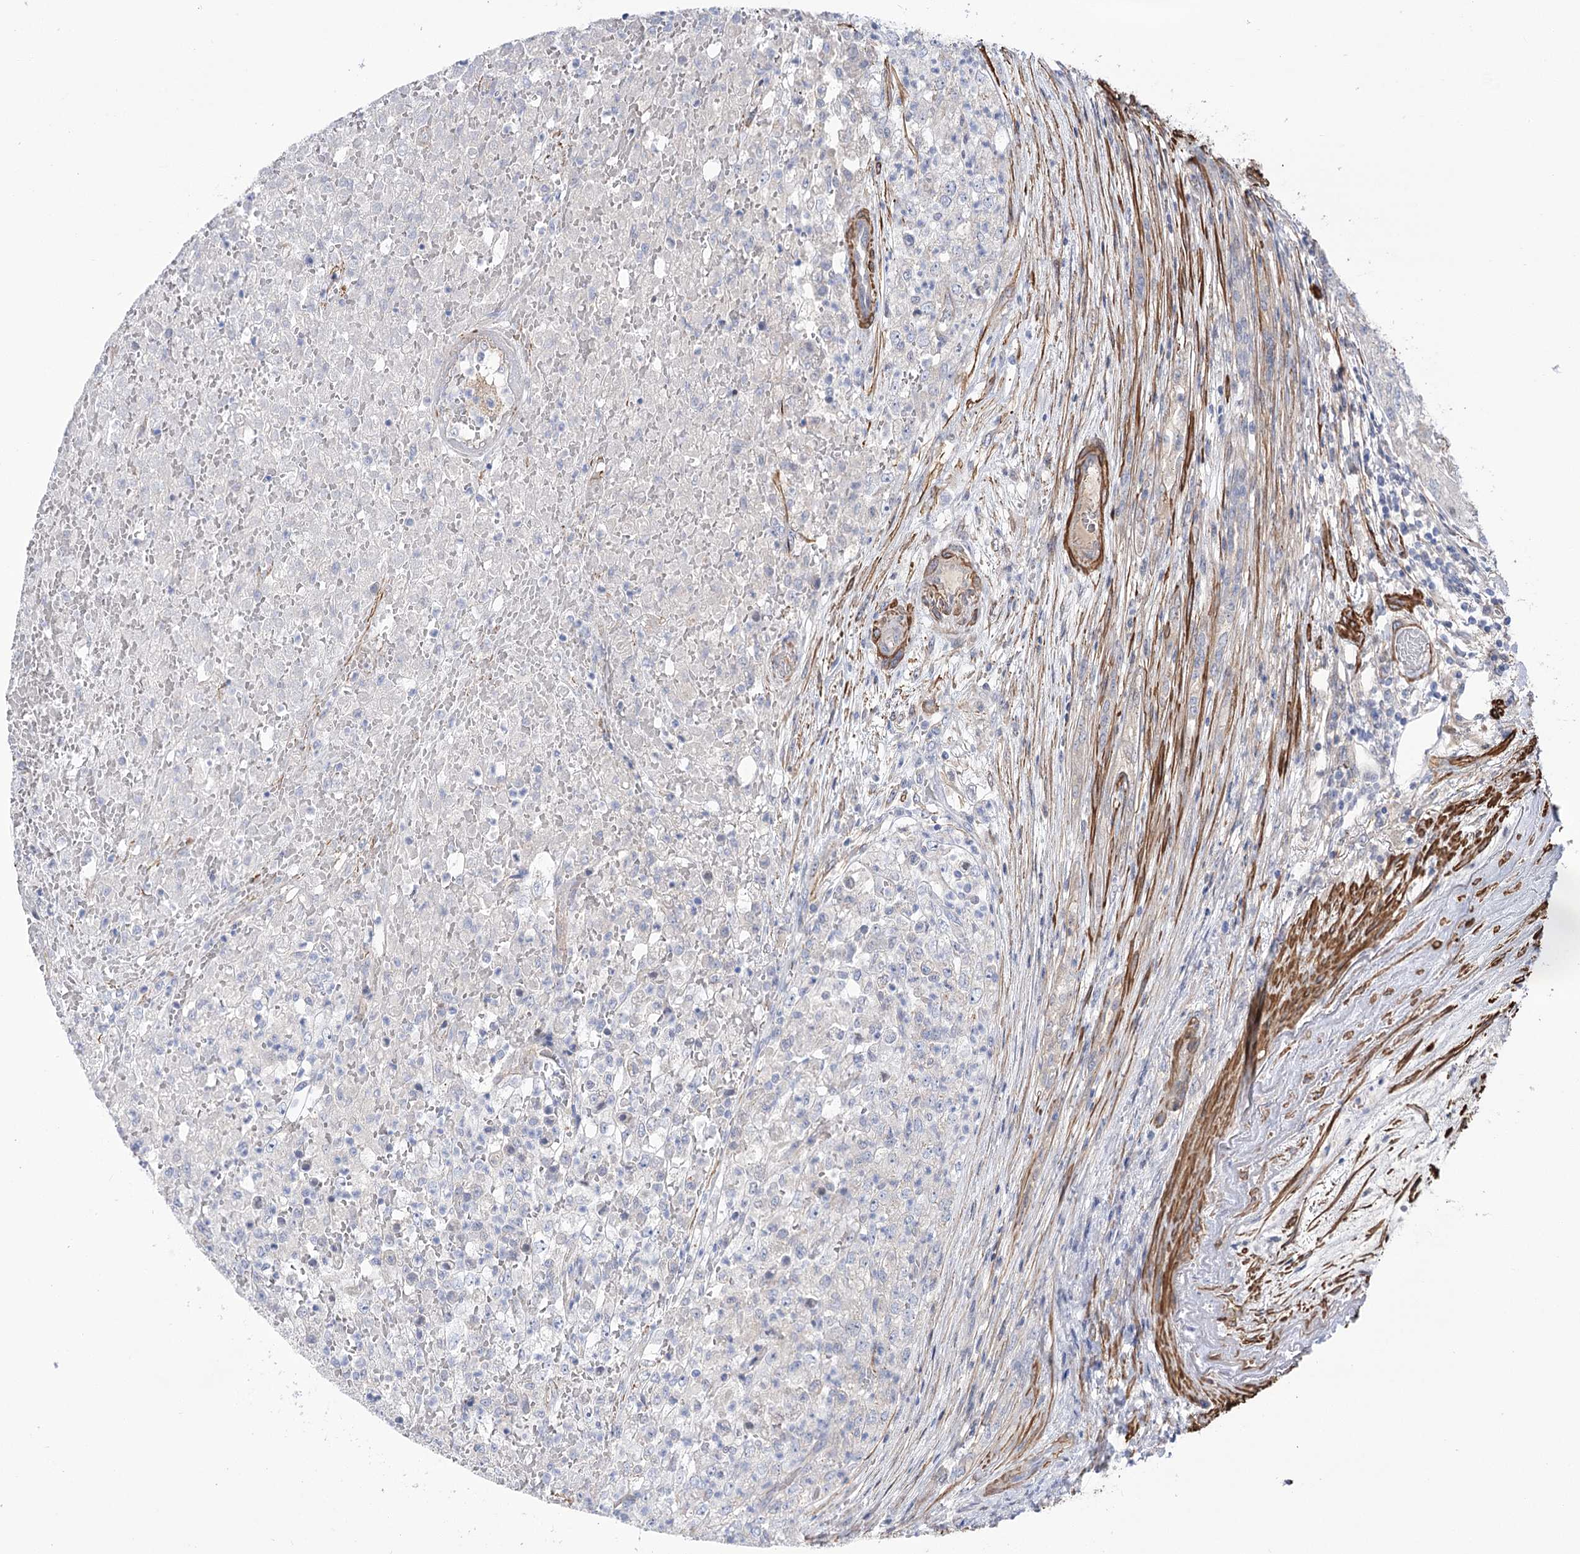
{"staining": {"intensity": "negative", "quantity": "none", "location": "none"}, "tissue": "renal cancer", "cell_type": "Tumor cells", "image_type": "cancer", "snomed": [{"axis": "morphology", "description": "Adenocarcinoma, NOS"}, {"axis": "topography", "description": "Kidney"}], "caption": "Tumor cells are negative for brown protein staining in renal adenocarcinoma. (DAB (3,3'-diaminobenzidine) immunohistochemistry with hematoxylin counter stain).", "gene": "WASHC3", "patient": {"sex": "female", "age": 54}}